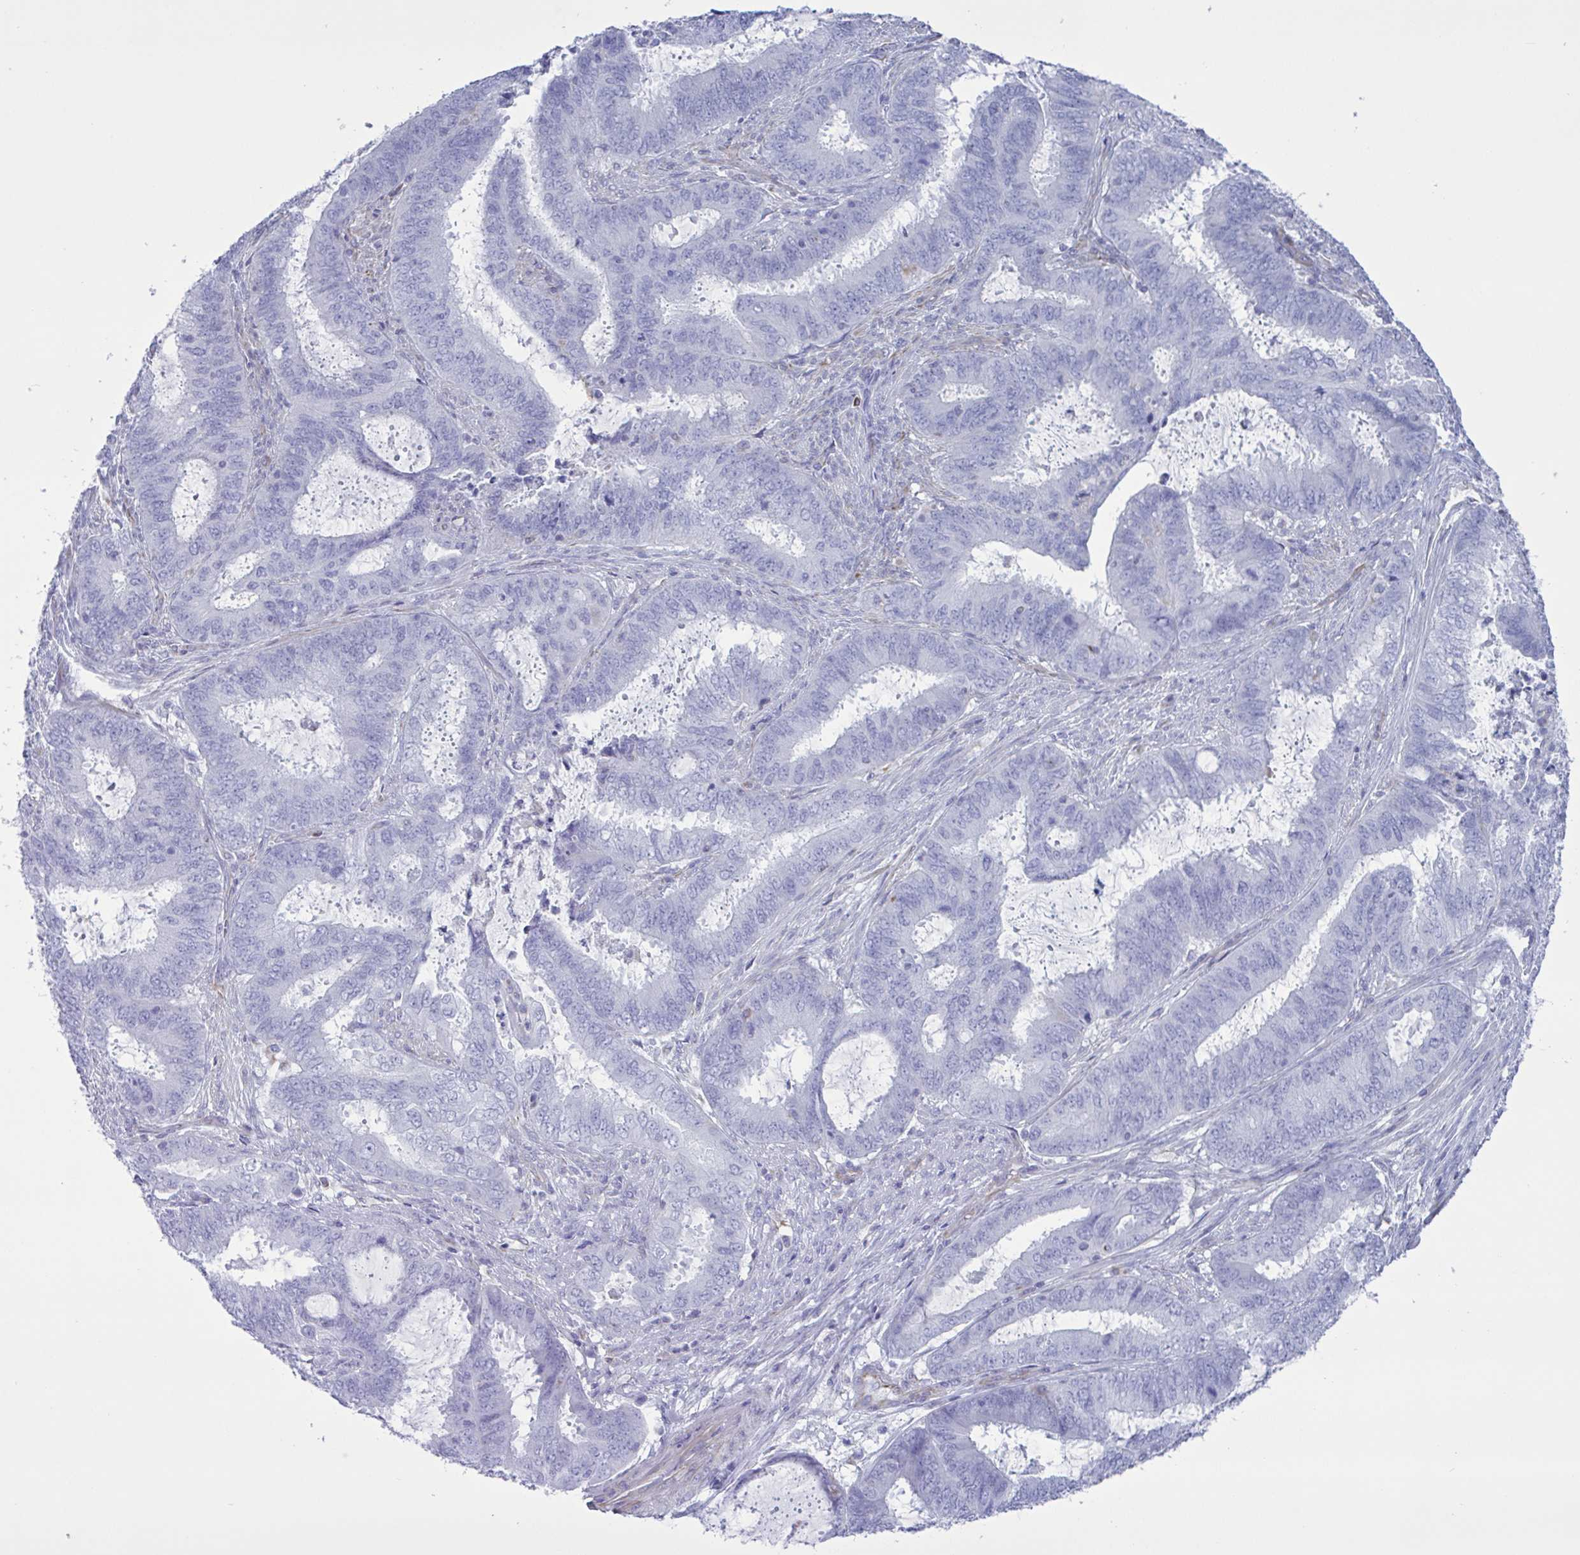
{"staining": {"intensity": "negative", "quantity": "none", "location": "none"}, "tissue": "endometrial cancer", "cell_type": "Tumor cells", "image_type": "cancer", "snomed": [{"axis": "morphology", "description": "Adenocarcinoma, NOS"}, {"axis": "topography", "description": "Endometrium"}], "caption": "Immunohistochemical staining of human endometrial cancer (adenocarcinoma) shows no significant staining in tumor cells.", "gene": "TMEM86B", "patient": {"sex": "female", "age": 51}}